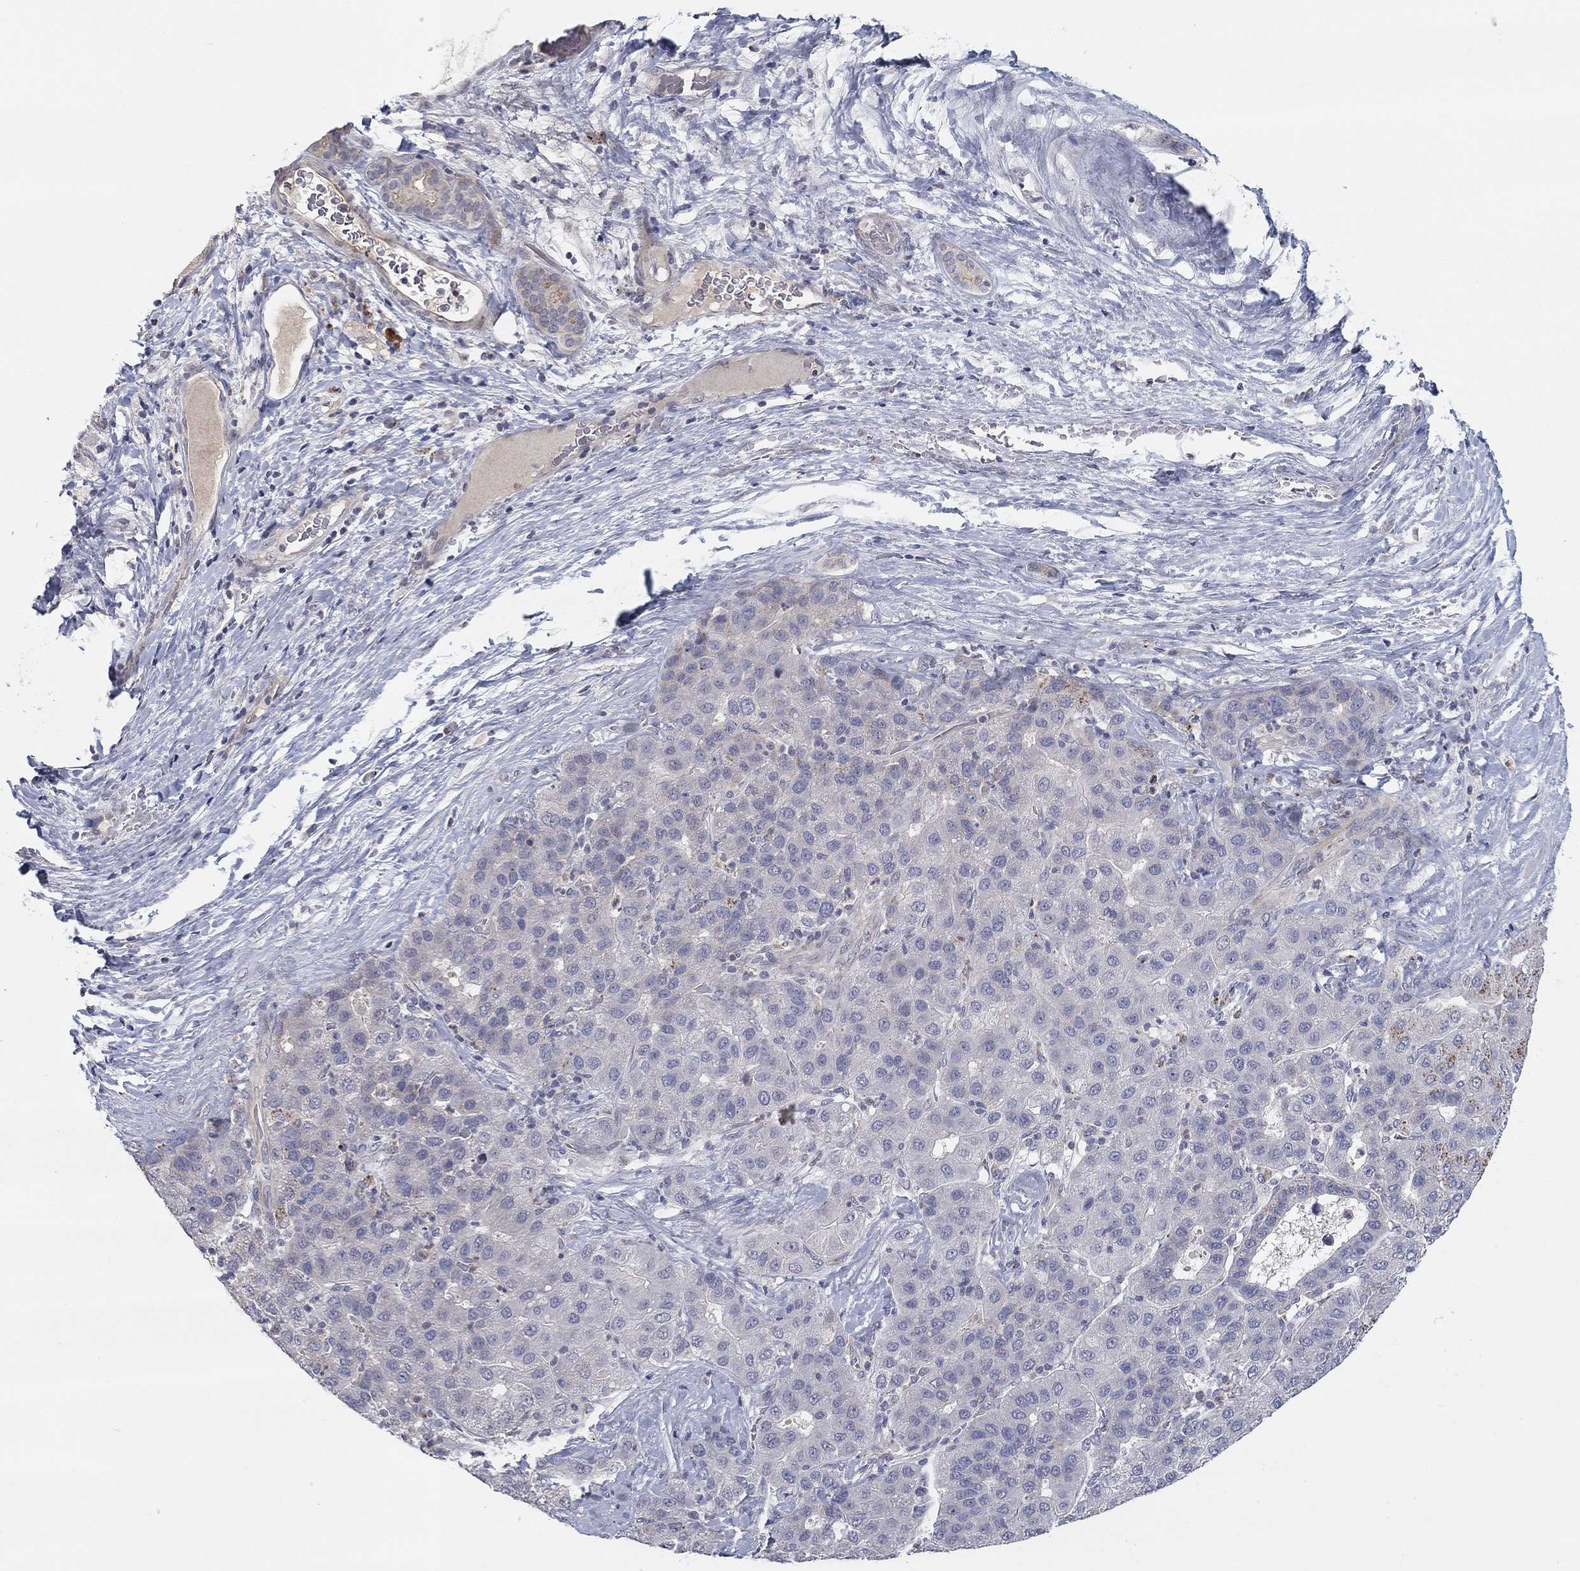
{"staining": {"intensity": "negative", "quantity": "none", "location": "none"}, "tissue": "liver cancer", "cell_type": "Tumor cells", "image_type": "cancer", "snomed": [{"axis": "morphology", "description": "Carcinoma, Hepatocellular, NOS"}, {"axis": "topography", "description": "Liver"}], "caption": "Photomicrograph shows no protein expression in tumor cells of hepatocellular carcinoma (liver) tissue.", "gene": "AMN1", "patient": {"sex": "male", "age": 65}}